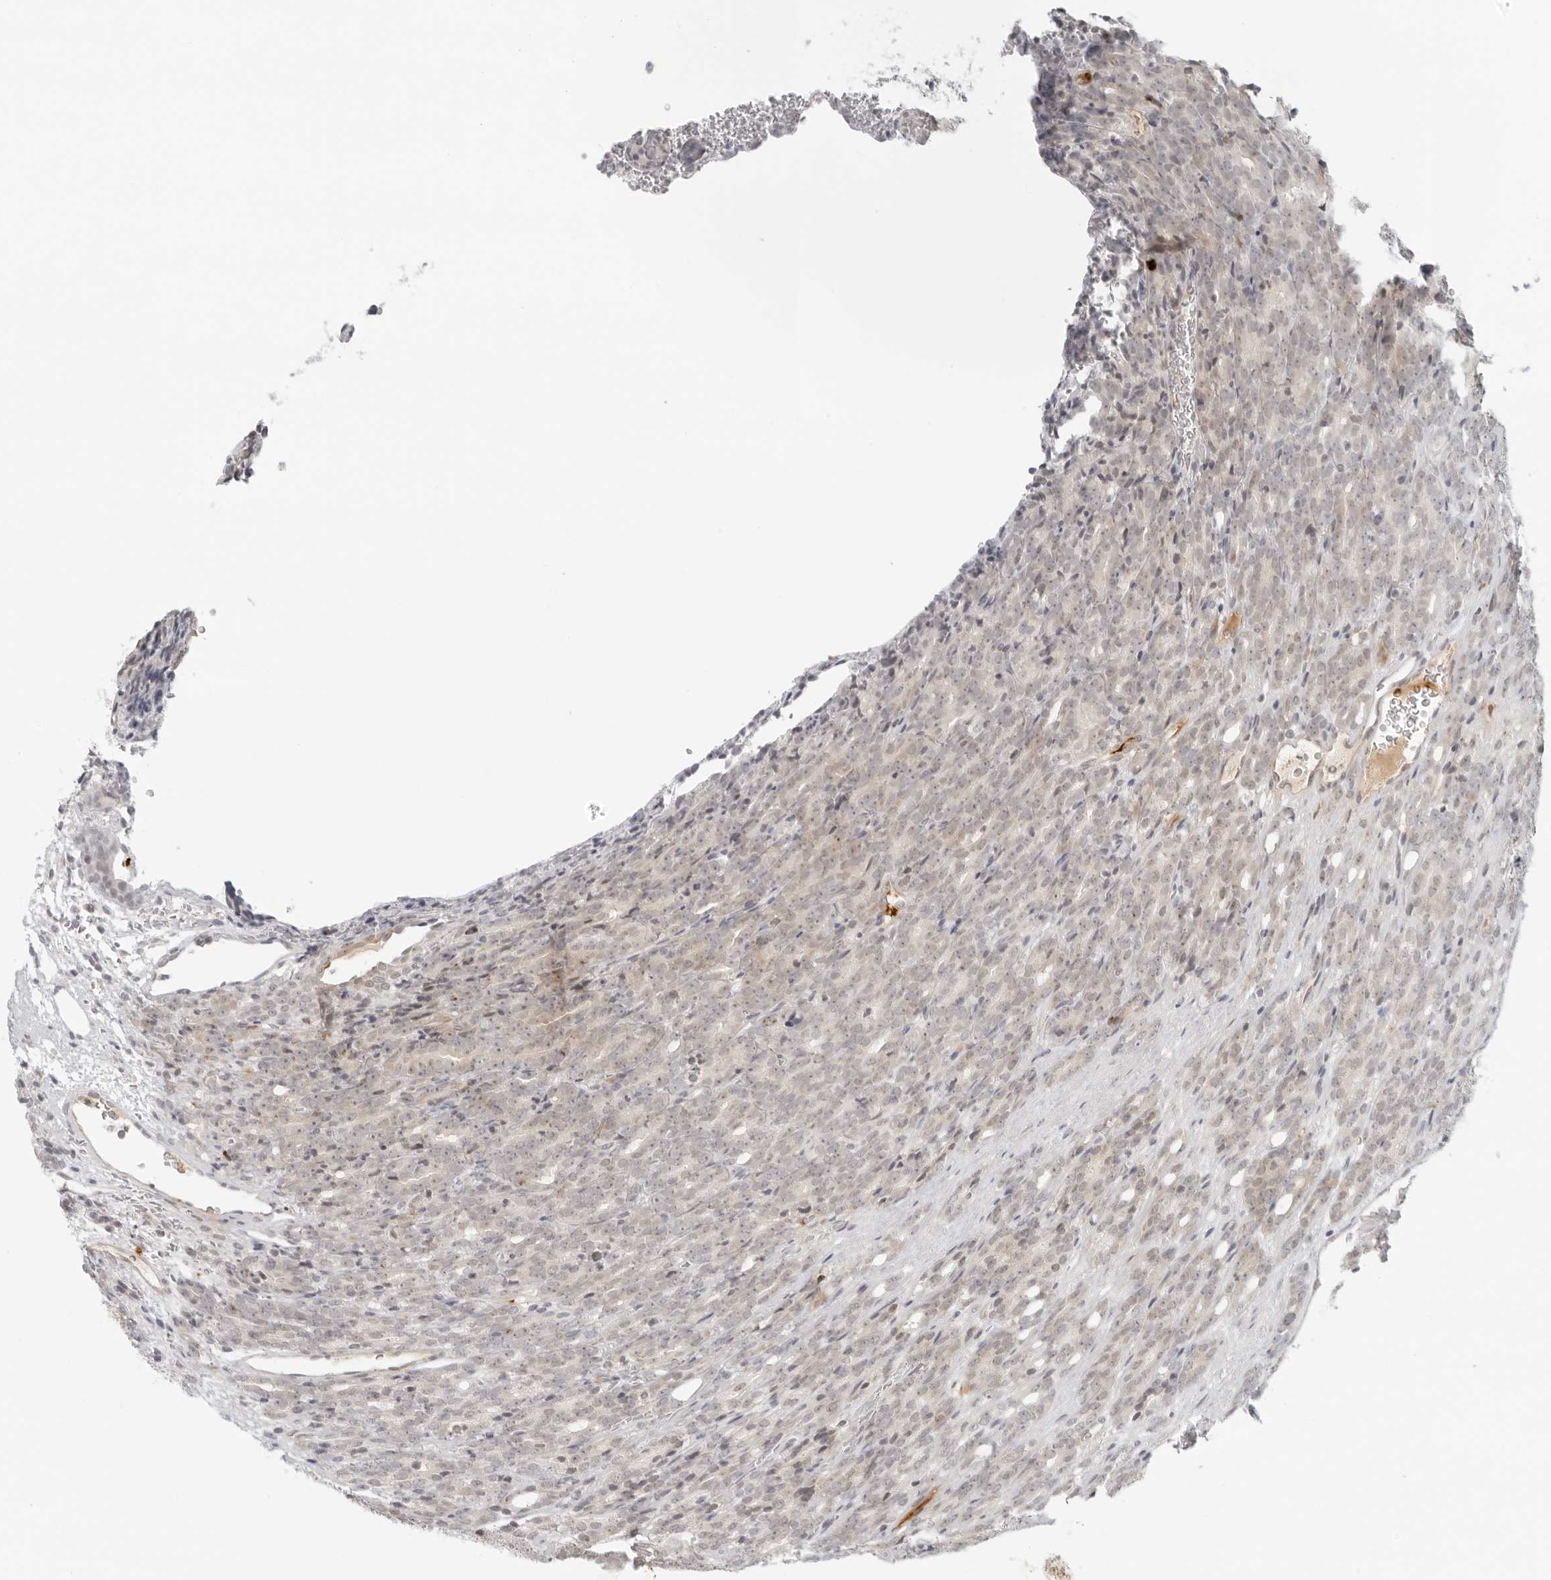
{"staining": {"intensity": "weak", "quantity": "<25%", "location": "nuclear"}, "tissue": "prostate cancer", "cell_type": "Tumor cells", "image_type": "cancer", "snomed": [{"axis": "morphology", "description": "Adenocarcinoma, High grade"}, {"axis": "topography", "description": "Prostate"}], "caption": "A high-resolution image shows IHC staining of prostate cancer, which reveals no significant positivity in tumor cells.", "gene": "ZNF678", "patient": {"sex": "male", "age": 62}}